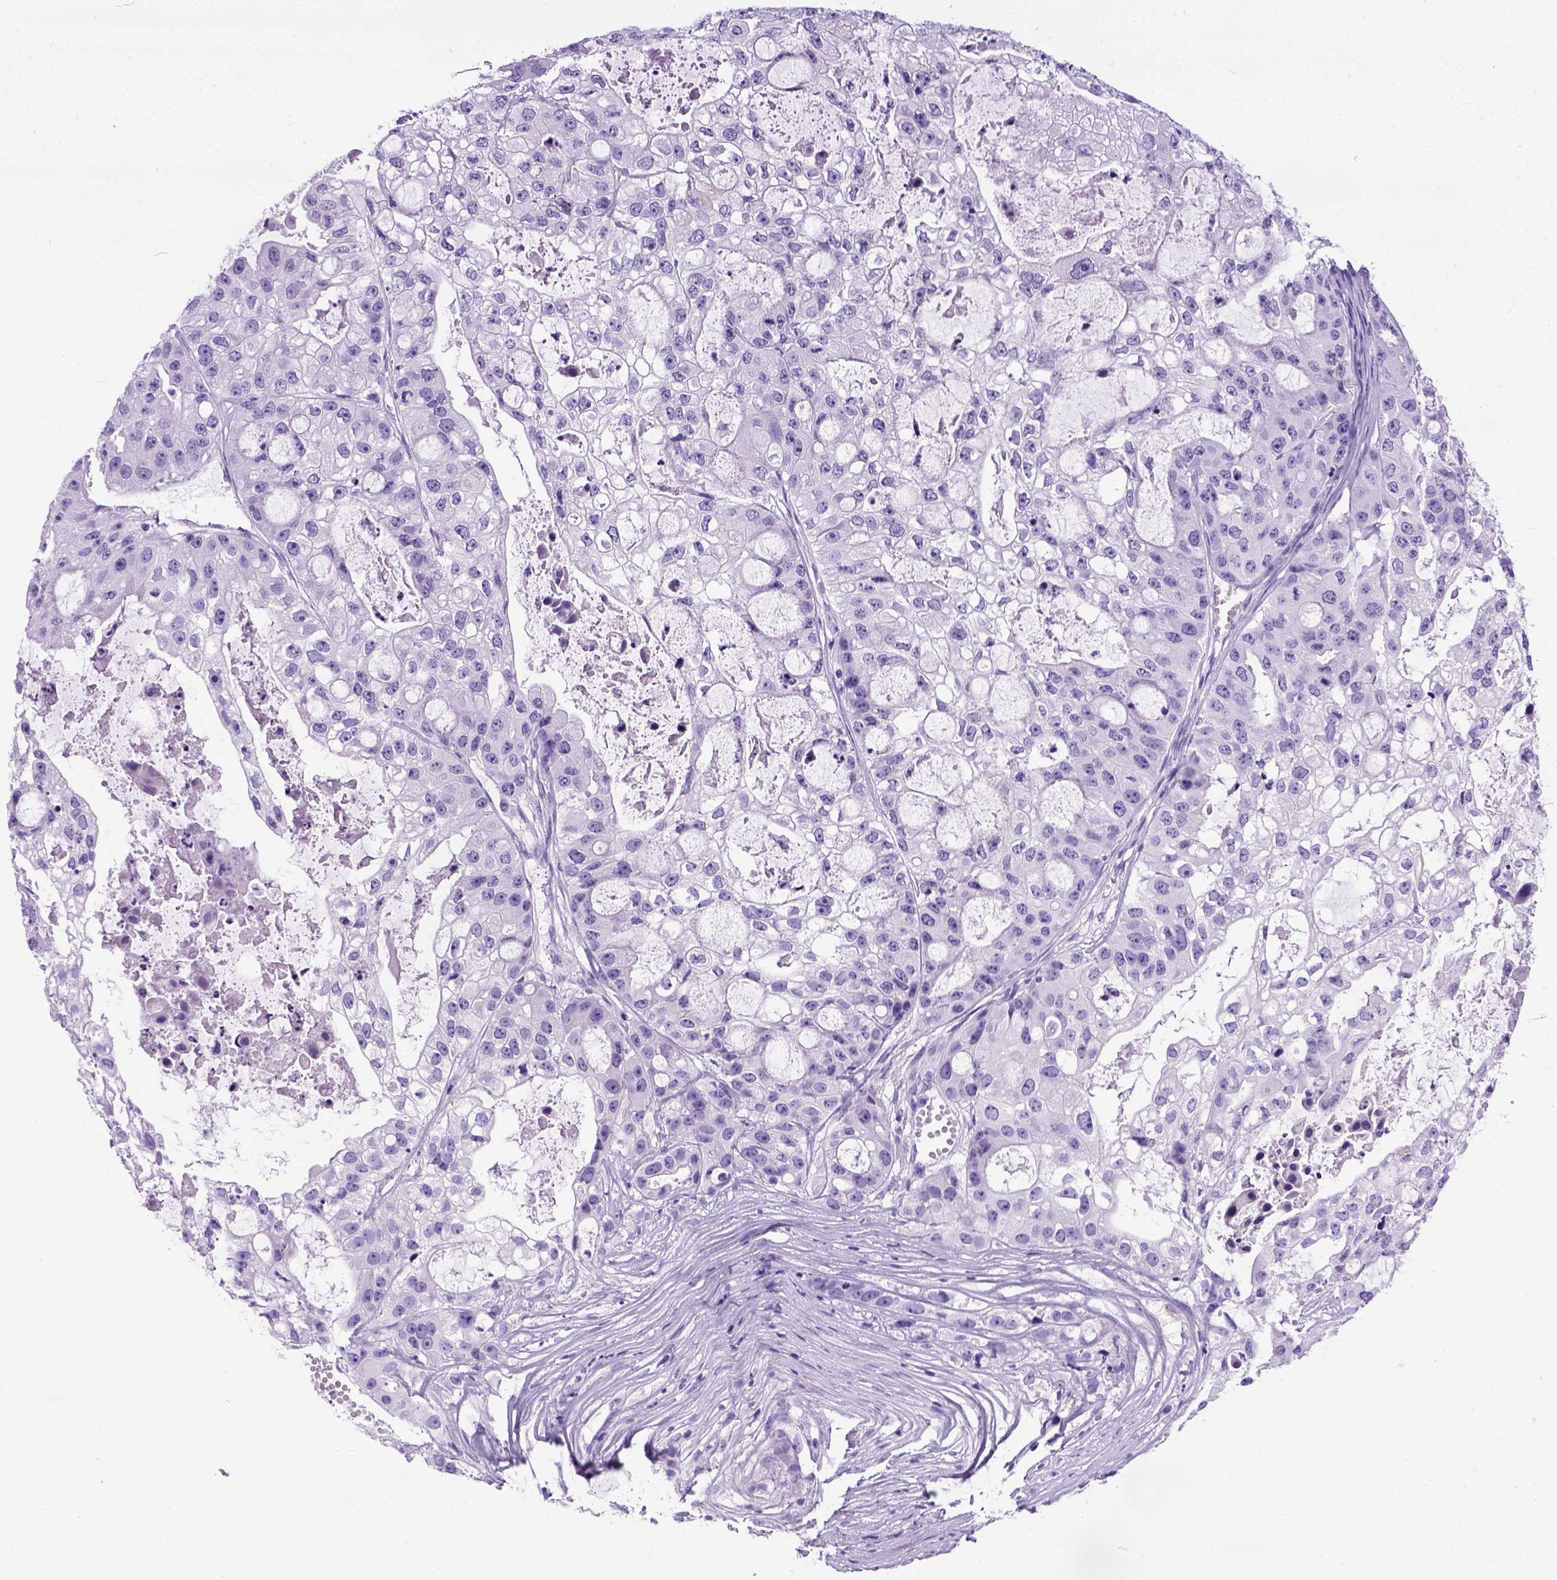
{"staining": {"intensity": "negative", "quantity": "none", "location": "none"}, "tissue": "ovarian cancer", "cell_type": "Tumor cells", "image_type": "cancer", "snomed": [{"axis": "morphology", "description": "Cystadenocarcinoma, serous, NOS"}, {"axis": "topography", "description": "Ovary"}], "caption": "Tumor cells are negative for brown protein staining in ovarian cancer (serous cystadenocarcinoma).", "gene": "IGF2", "patient": {"sex": "female", "age": 56}}